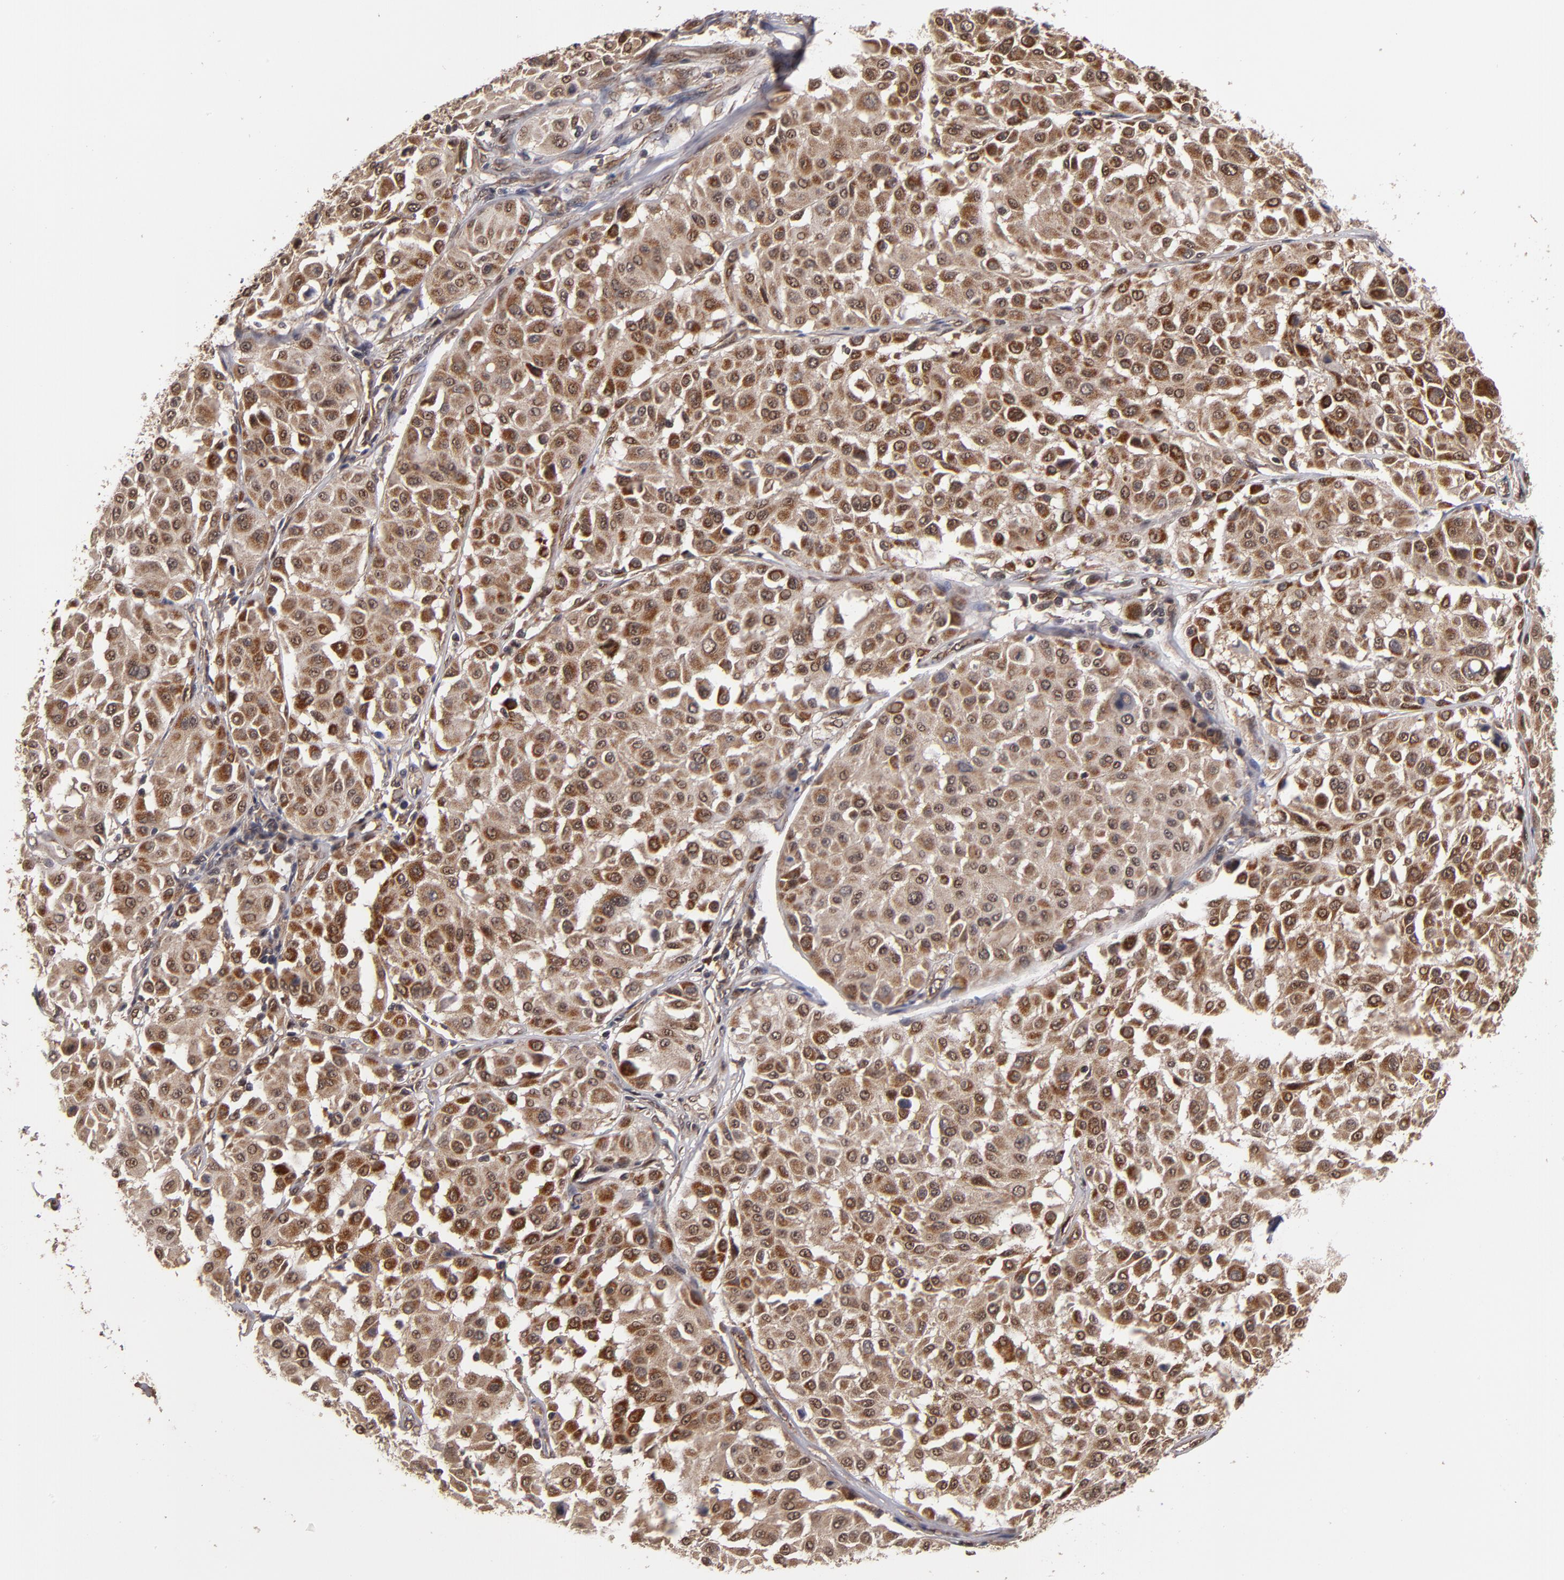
{"staining": {"intensity": "moderate", "quantity": ">75%", "location": "cytoplasmic/membranous,nuclear"}, "tissue": "melanoma", "cell_type": "Tumor cells", "image_type": "cancer", "snomed": [{"axis": "morphology", "description": "Malignant melanoma, Metastatic site"}, {"axis": "topography", "description": "Soft tissue"}], "caption": "Human melanoma stained with a brown dye displays moderate cytoplasmic/membranous and nuclear positive expression in about >75% of tumor cells.", "gene": "CUL5", "patient": {"sex": "male", "age": 41}}